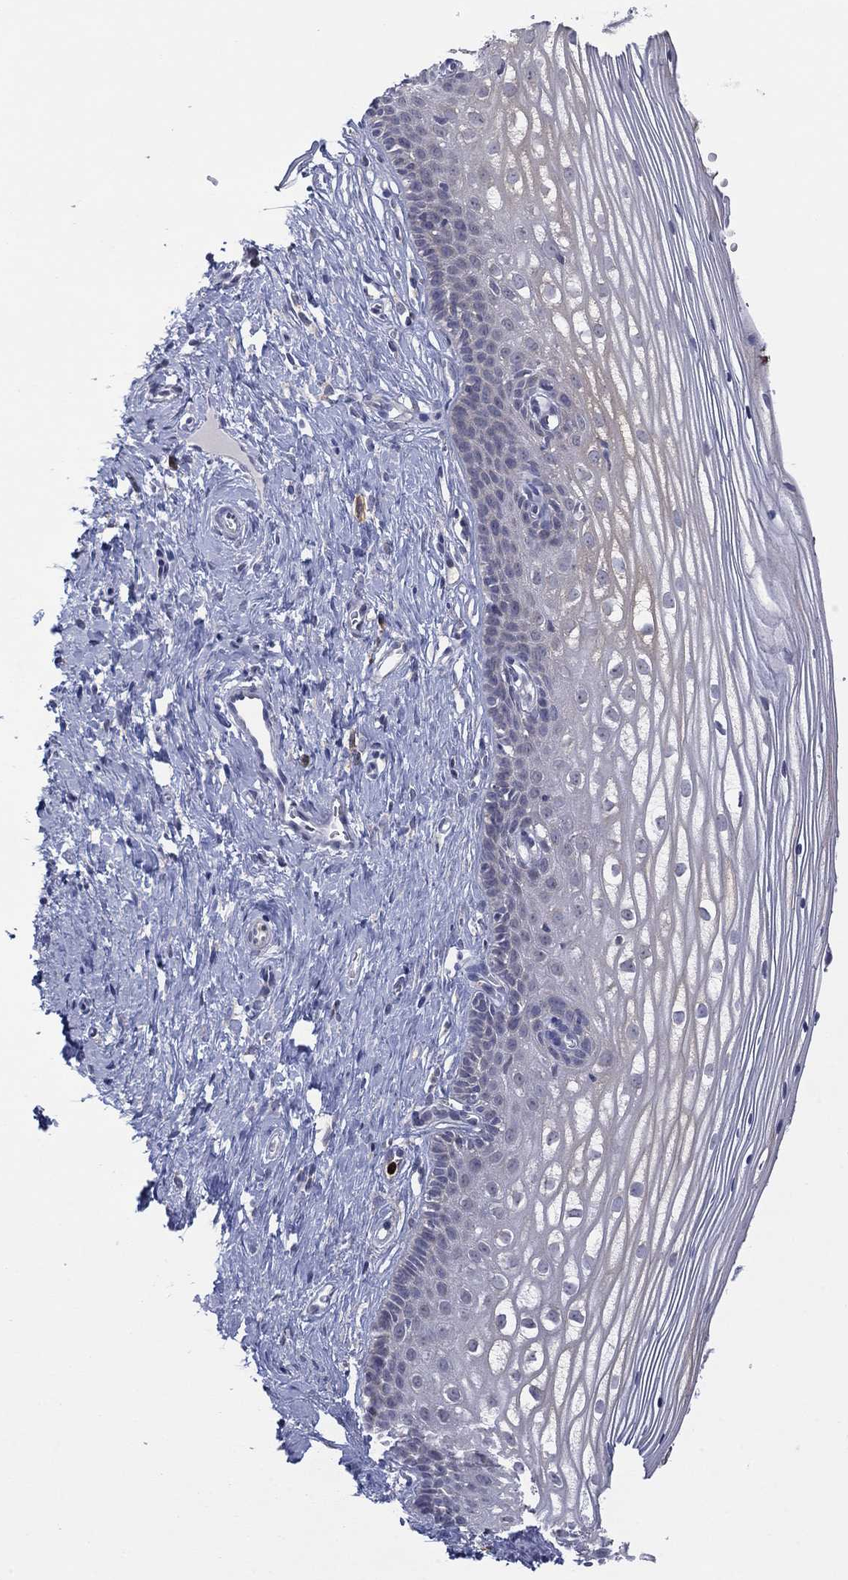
{"staining": {"intensity": "moderate", "quantity": "25%-75%", "location": "cytoplasmic/membranous"}, "tissue": "cervix", "cell_type": "Glandular cells", "image_type": "normal", "snomed": [{"axis": "morphology", "description": "Normal tissue, NOS"}, {"axis": "topography", "description": "Cervix"}], "caption": "A brown stain labels moderate cytoplasmic/membranous staining of a protein in glandular cells of benign human cervix.", "gene": "MTRFR", "patient": {"sex": "female", "age": 40}}